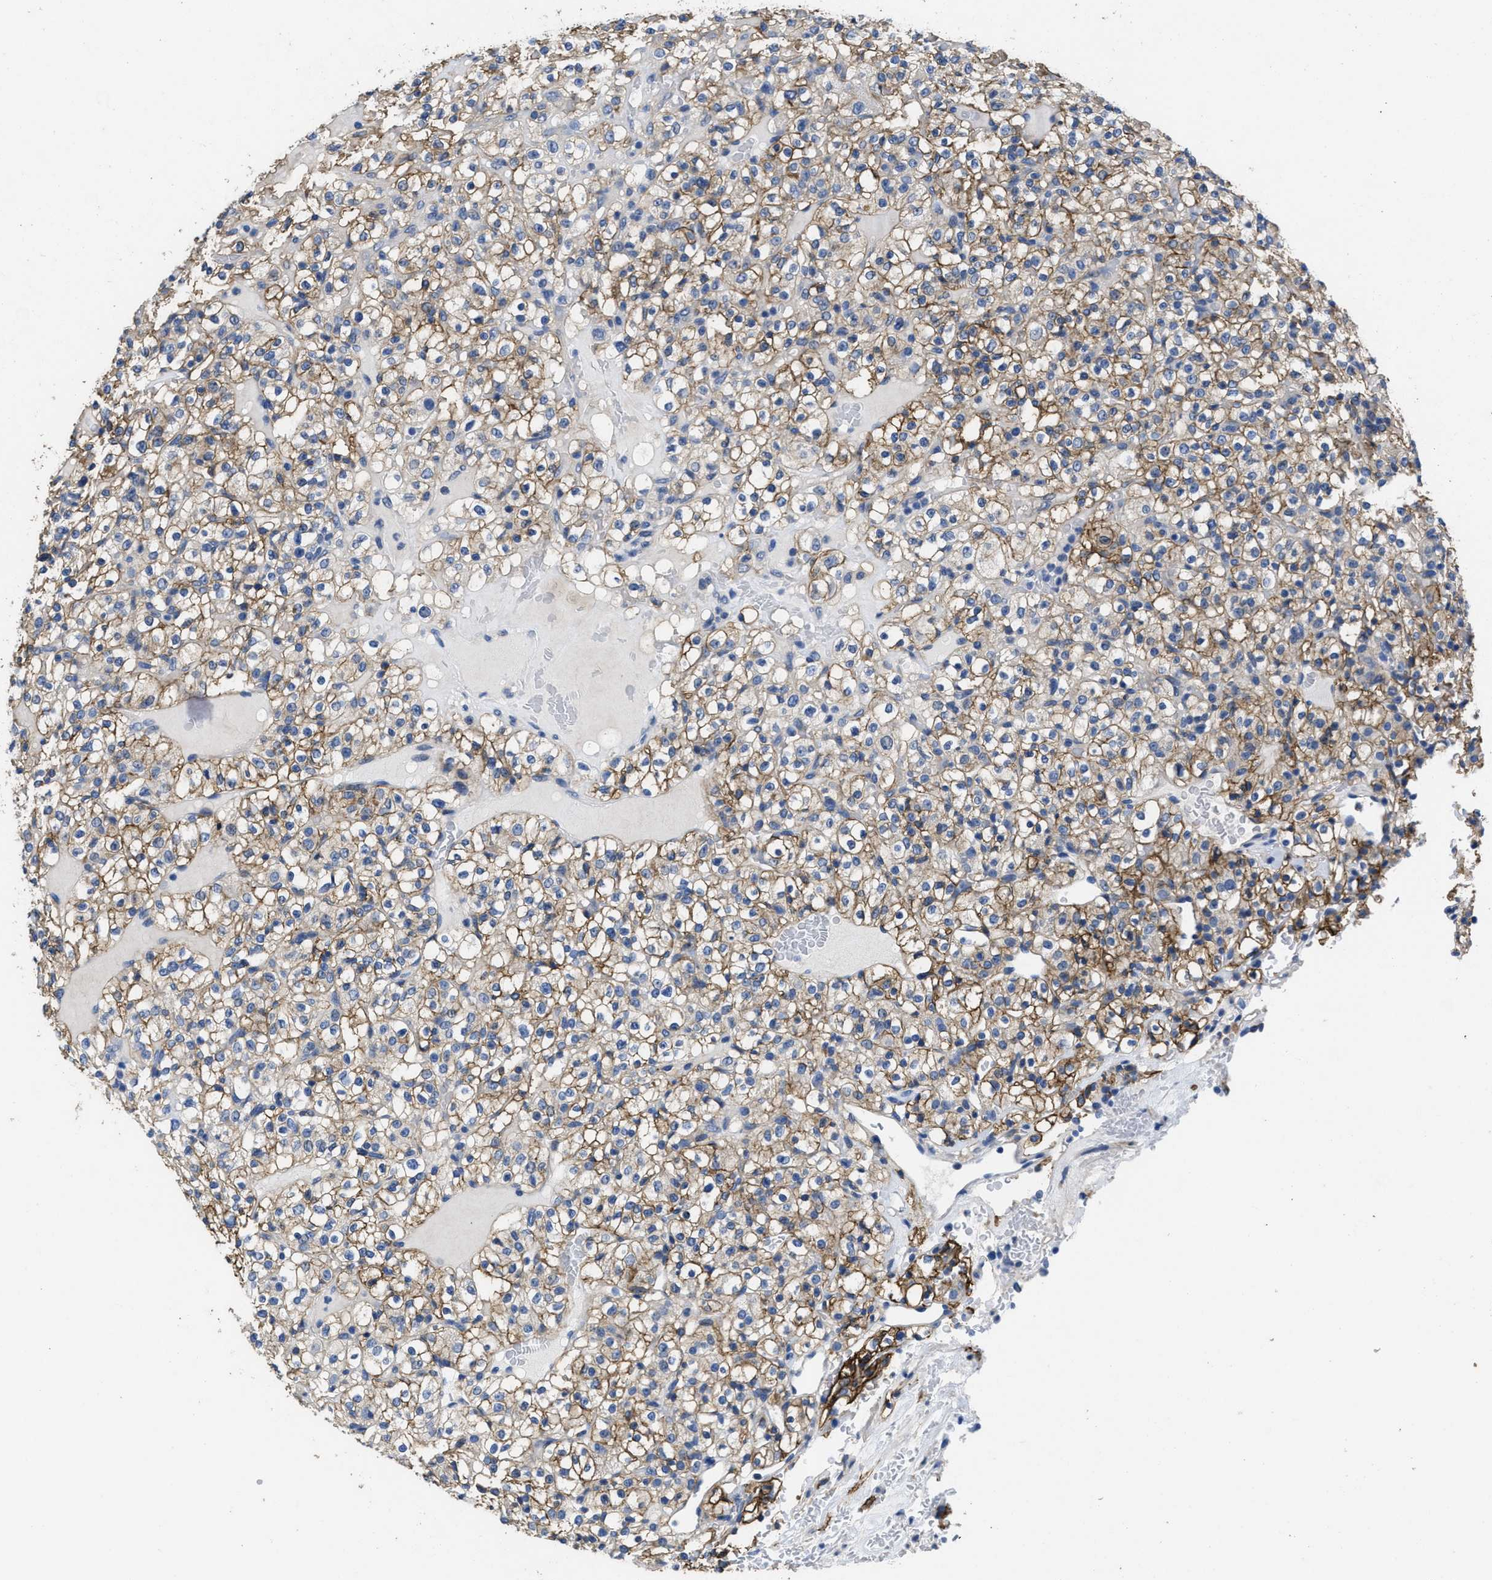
{"staining": {"intensity": "moderate", "quantity": ">75%", "location": "cytoplasmic/membranous"}, "tissue": "renal cancer", "cell_type": "Tumor cells", "image_type": "cancer", "snomed": [{"axis": "morphology", "description": "Normal tissue, NOS"}, {"axis": "morphology", "description": "Adenocarcinoma, NOS"}, {"axis": "topography", "description": "Kidney"}], "caption": "This image reveals IHC staining of human renal cancer, with medium moderate cytoplasmic/membranous staining in about >75% of tumor cells.", "gene": "CA9", "patient": {"sex": "female", "age": 72}}